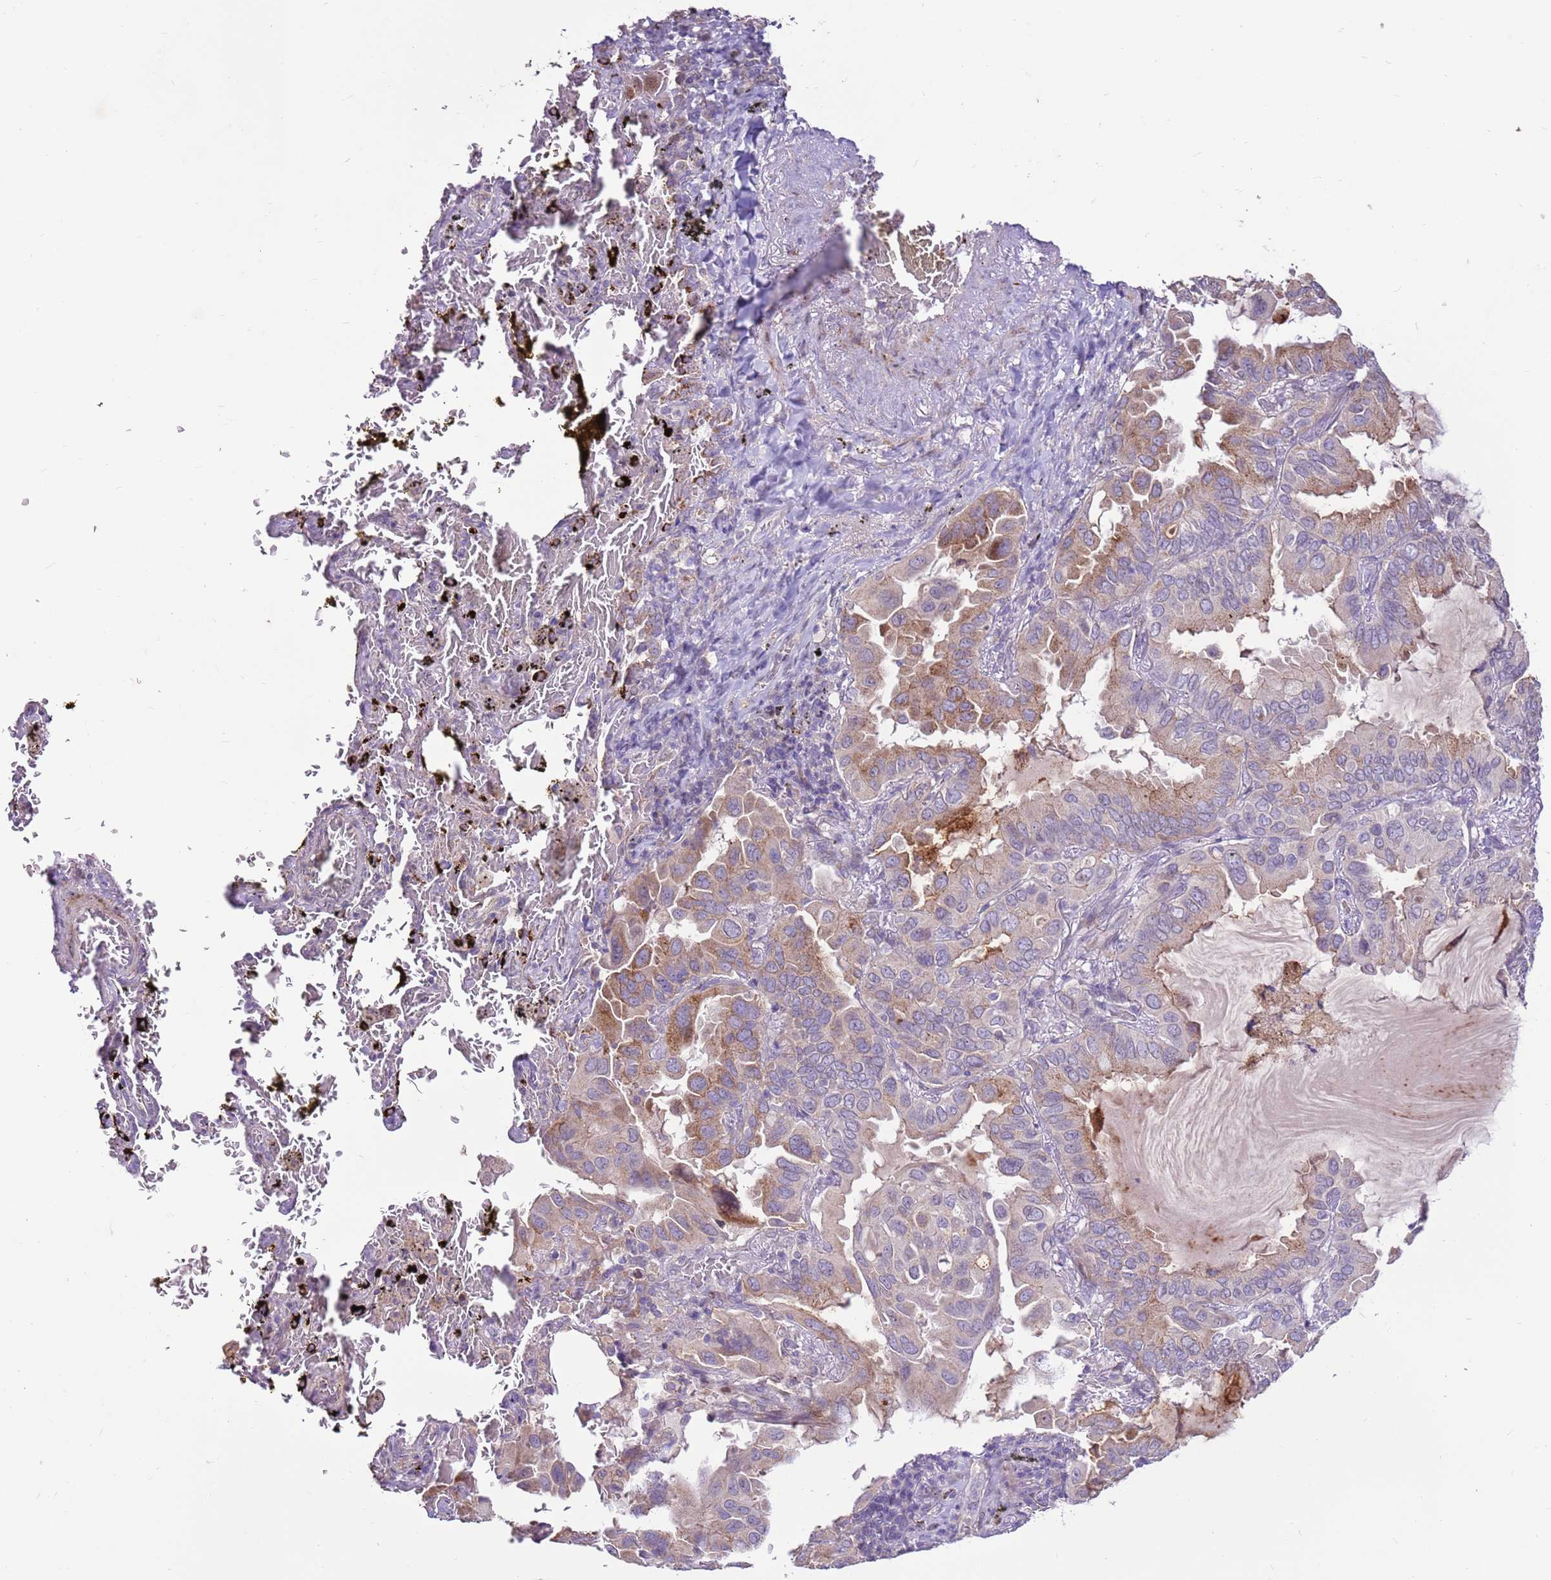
{"staining": {"intensity": "moderate", "quantity": "<25%", "location": "cytoplasmic/membranous"}, "tissue": "lung cancer", "cell_type": "Tumor cells", "image_type": "cancer", "snomed": [{"axis": "morphology", "description": "Adenocarcinoma, NOS"}, {"axis": "topography", "description": "Lung"}], "caption": "A brown stain highlights moderate cytoplasmic/membranous positivity of a protein in human lung adenocarcinoma tumor cells.", "gene": "LGI4", "patient": {"sex": "male", "age": 64}}